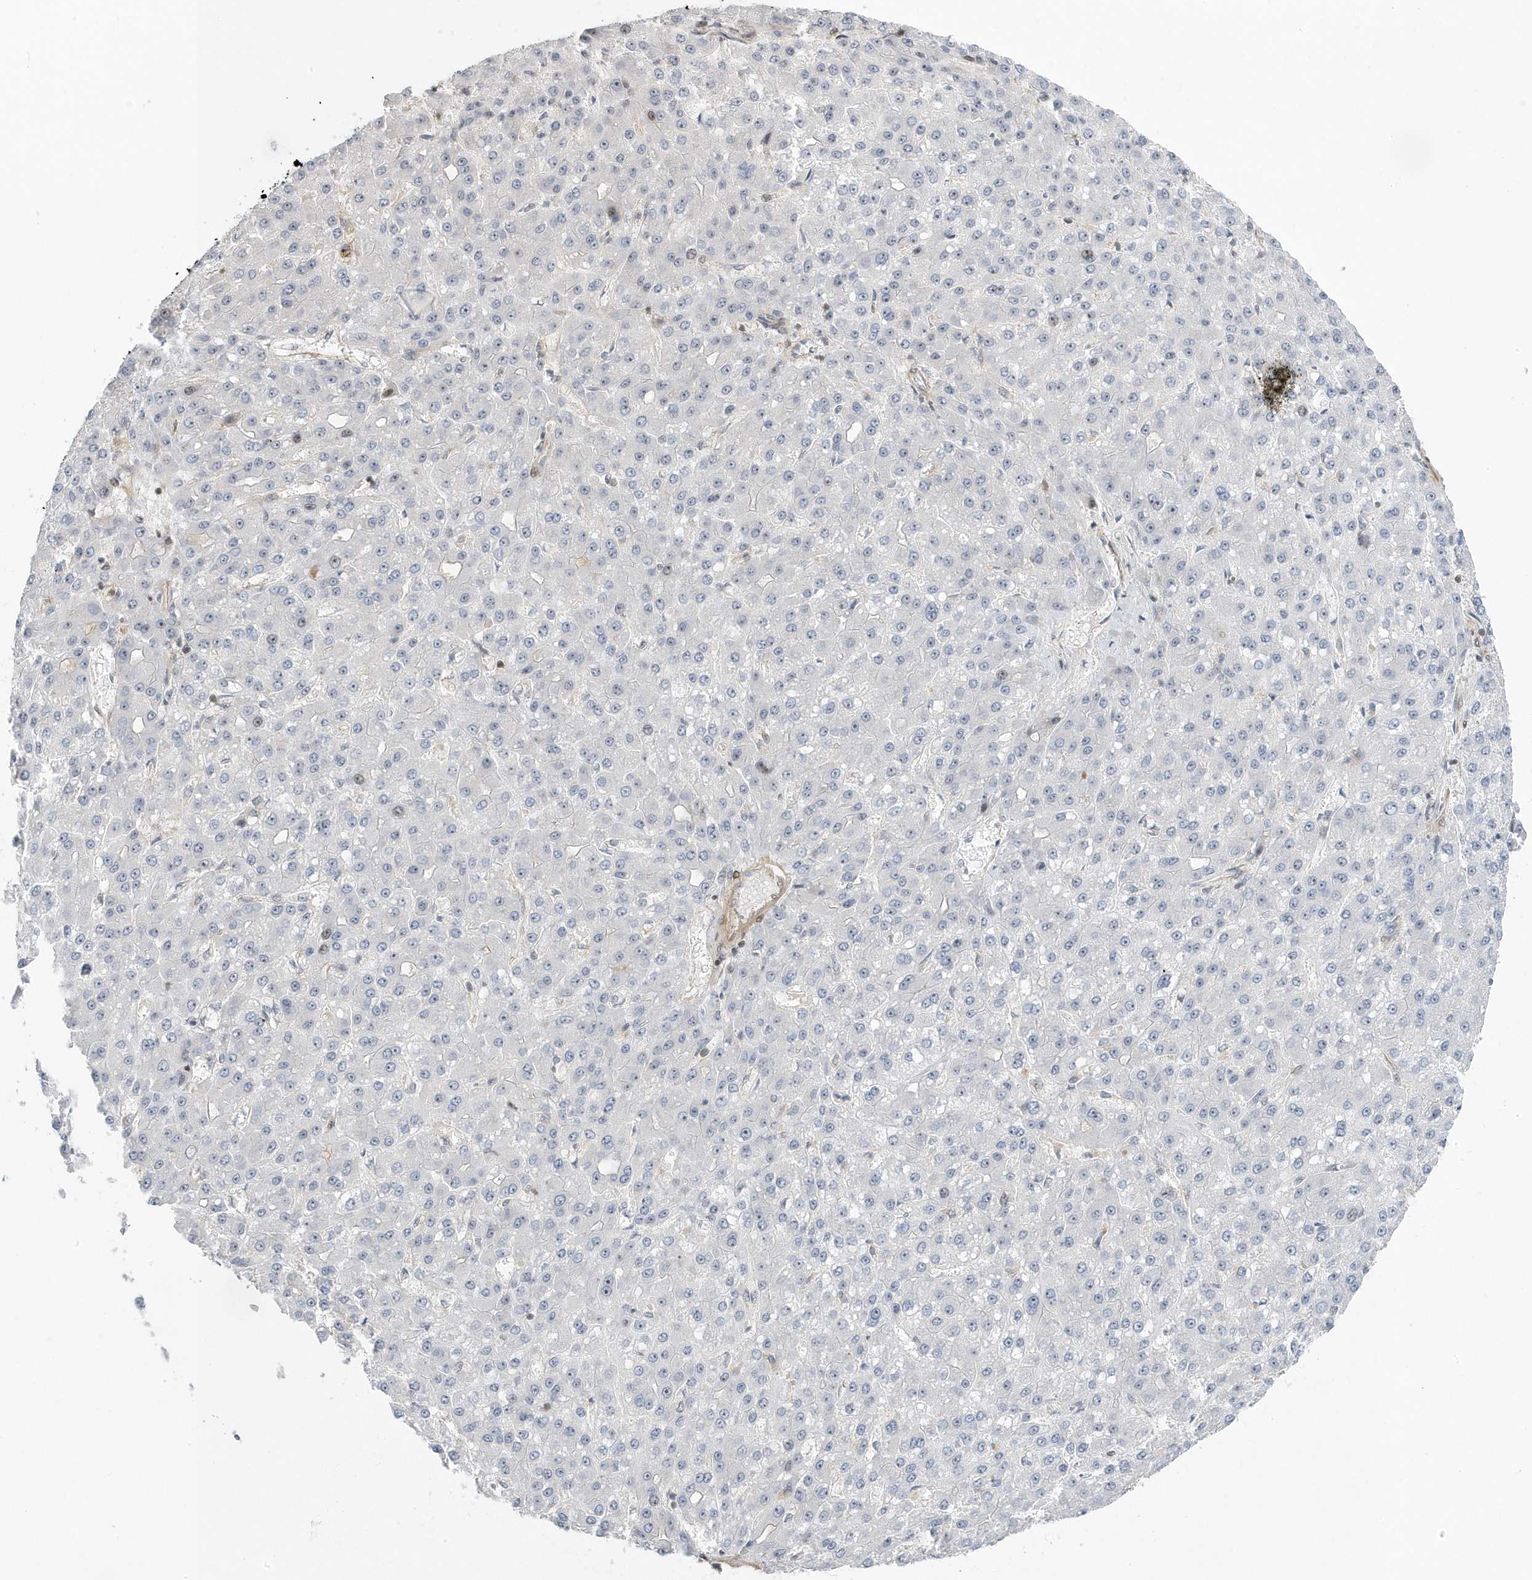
{"staining": {"intensity": "negative", "quantity": "none", "location": "none"}, "tissue": "liver cancer", "cell_type": "Tumor cells", "image_type": "cancer", "snomed": [{"axis": "morphology", "description": "Carcinoma, Hepatocellular, NOS"}, {"axis": "topography", "description": "Liver"}], "caption": "This is an immunohistochemistry (IHC) image of human liver cancer (hepatocellular carcinoma). There is no expression in tumor cells.", "gene": "MAP7D3", "patient": {"sex": "male", "age": 67}}